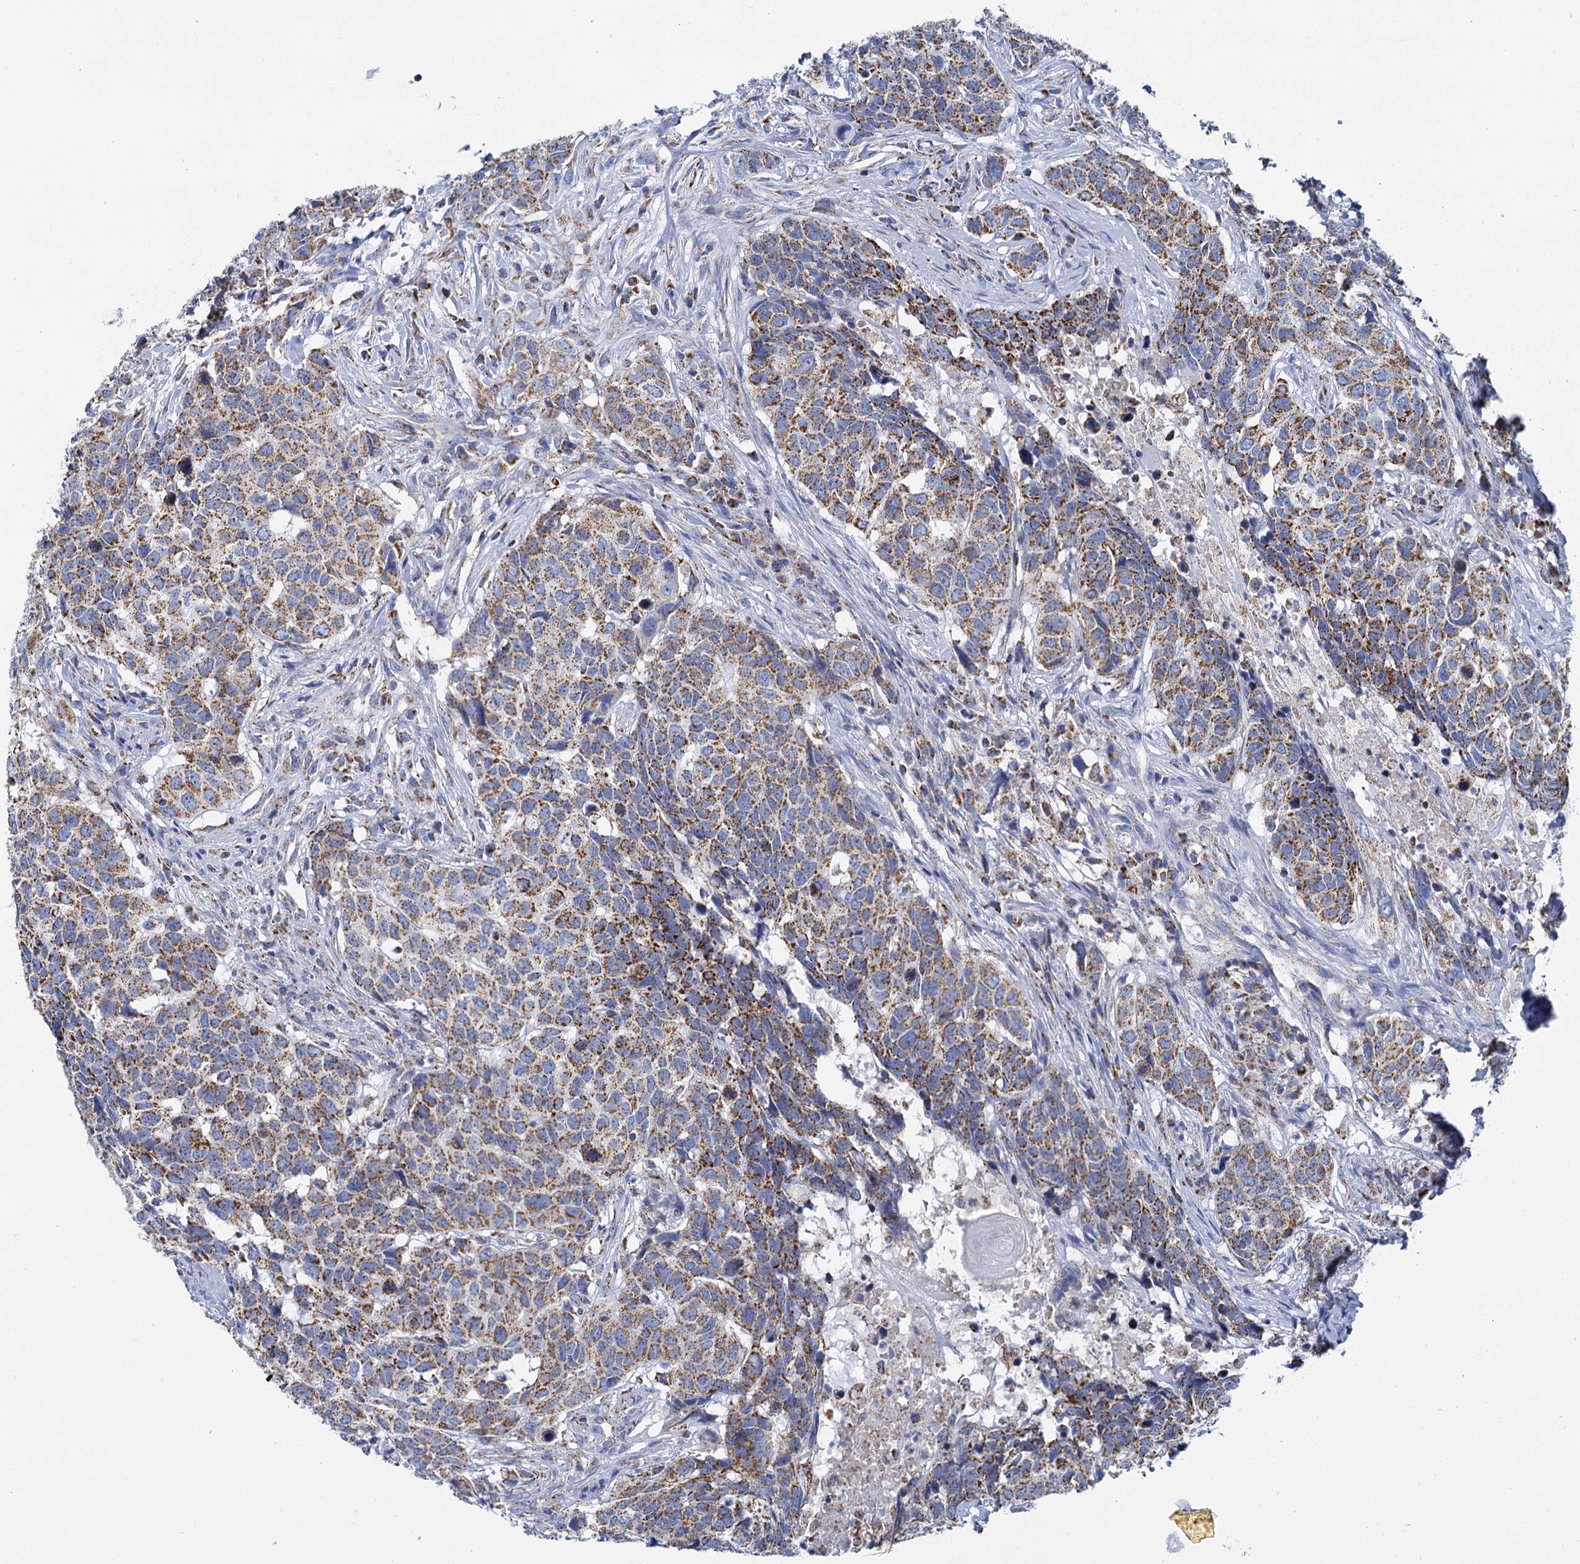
{"staining": {"intensity": "moderate", "quantity": ">75%", "location": "cytoplasmic/membranous"}, "tissue": "head and neck cancer", "cell_type": "Tumor cells", "image_type": "cancer", "snomed": [{"axis": "morphology", "description": "Squamous cell carcinoma, NOS"}, {"axis": "topography", "description": "Head-Neck"}], "caption": "An immunohistochemistry (IHC) photomicrograph of tumor tissue is shown. Protein staining in brown shows moderate cytoplasmic/membranous positivity in squamous cell carcinoma (head and neck) within tumor cells. The protein is shown in brown color, while the nuclei are stained blue.", "gene": "CCP110", "patient": {"sex": "male", "age": 66}}